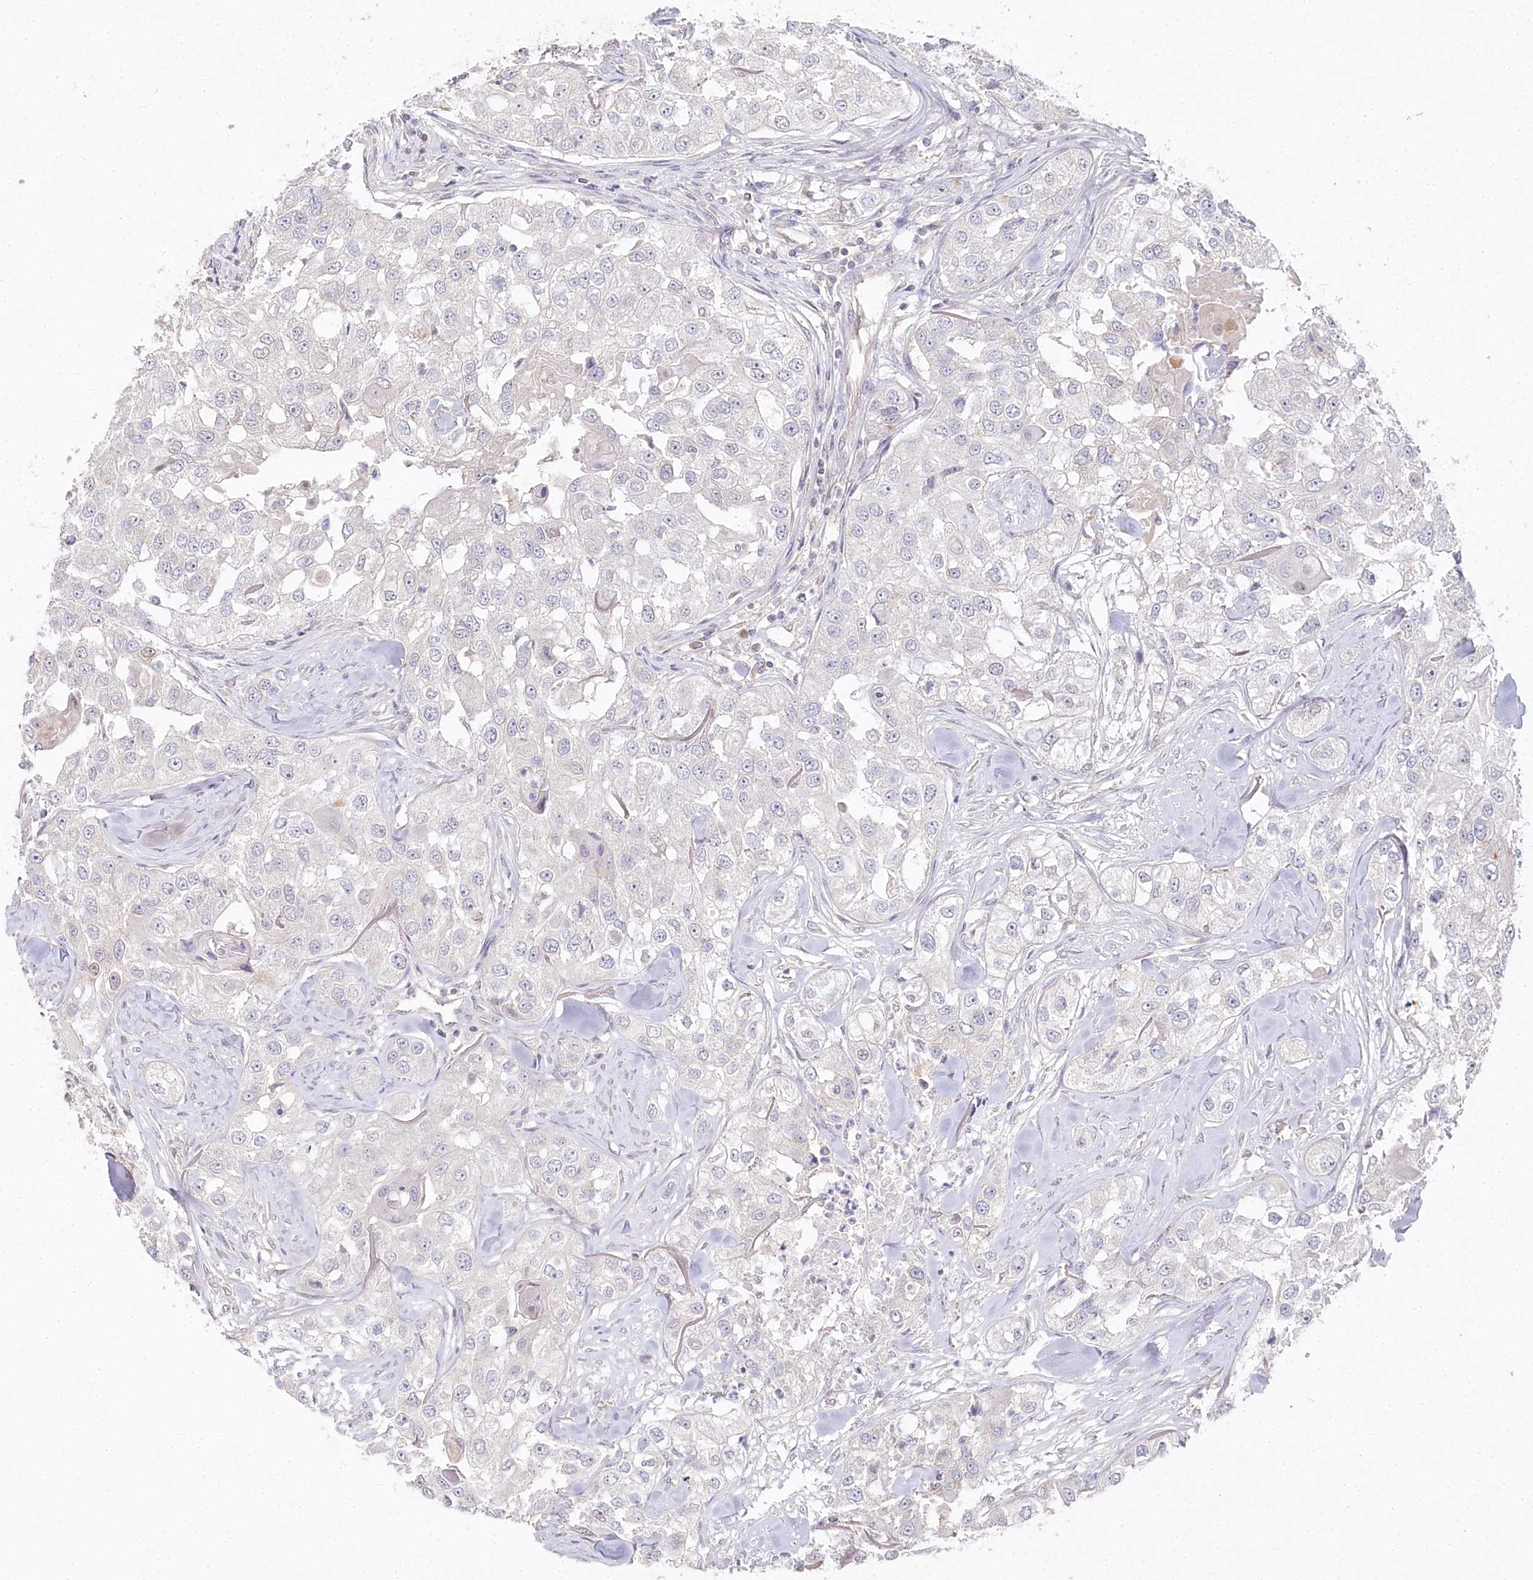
{"staining": {"intensity": "negative", "quantity": "none", "location": "none"}, "tissue": "head and neck cancer", "cell_type": "Tumor cells", "image_type": "cancer", "snomed": [{"axis": "morphology", "description": "Normal tissue, NOS"}, {"axis": "morphology", "description": "Squamous cell carcinoma, NOS"}, {"axis": "topography", "description": "Skeletal muscle"}, {"axis": "topography", "description": "Head-Neck"}], "caption": "Tumor cells show no significant protein staining in squamous cell carcinoma (head and neck).", "gene": "AAMDC", "patient": {"sex": "male", "age": 51}}